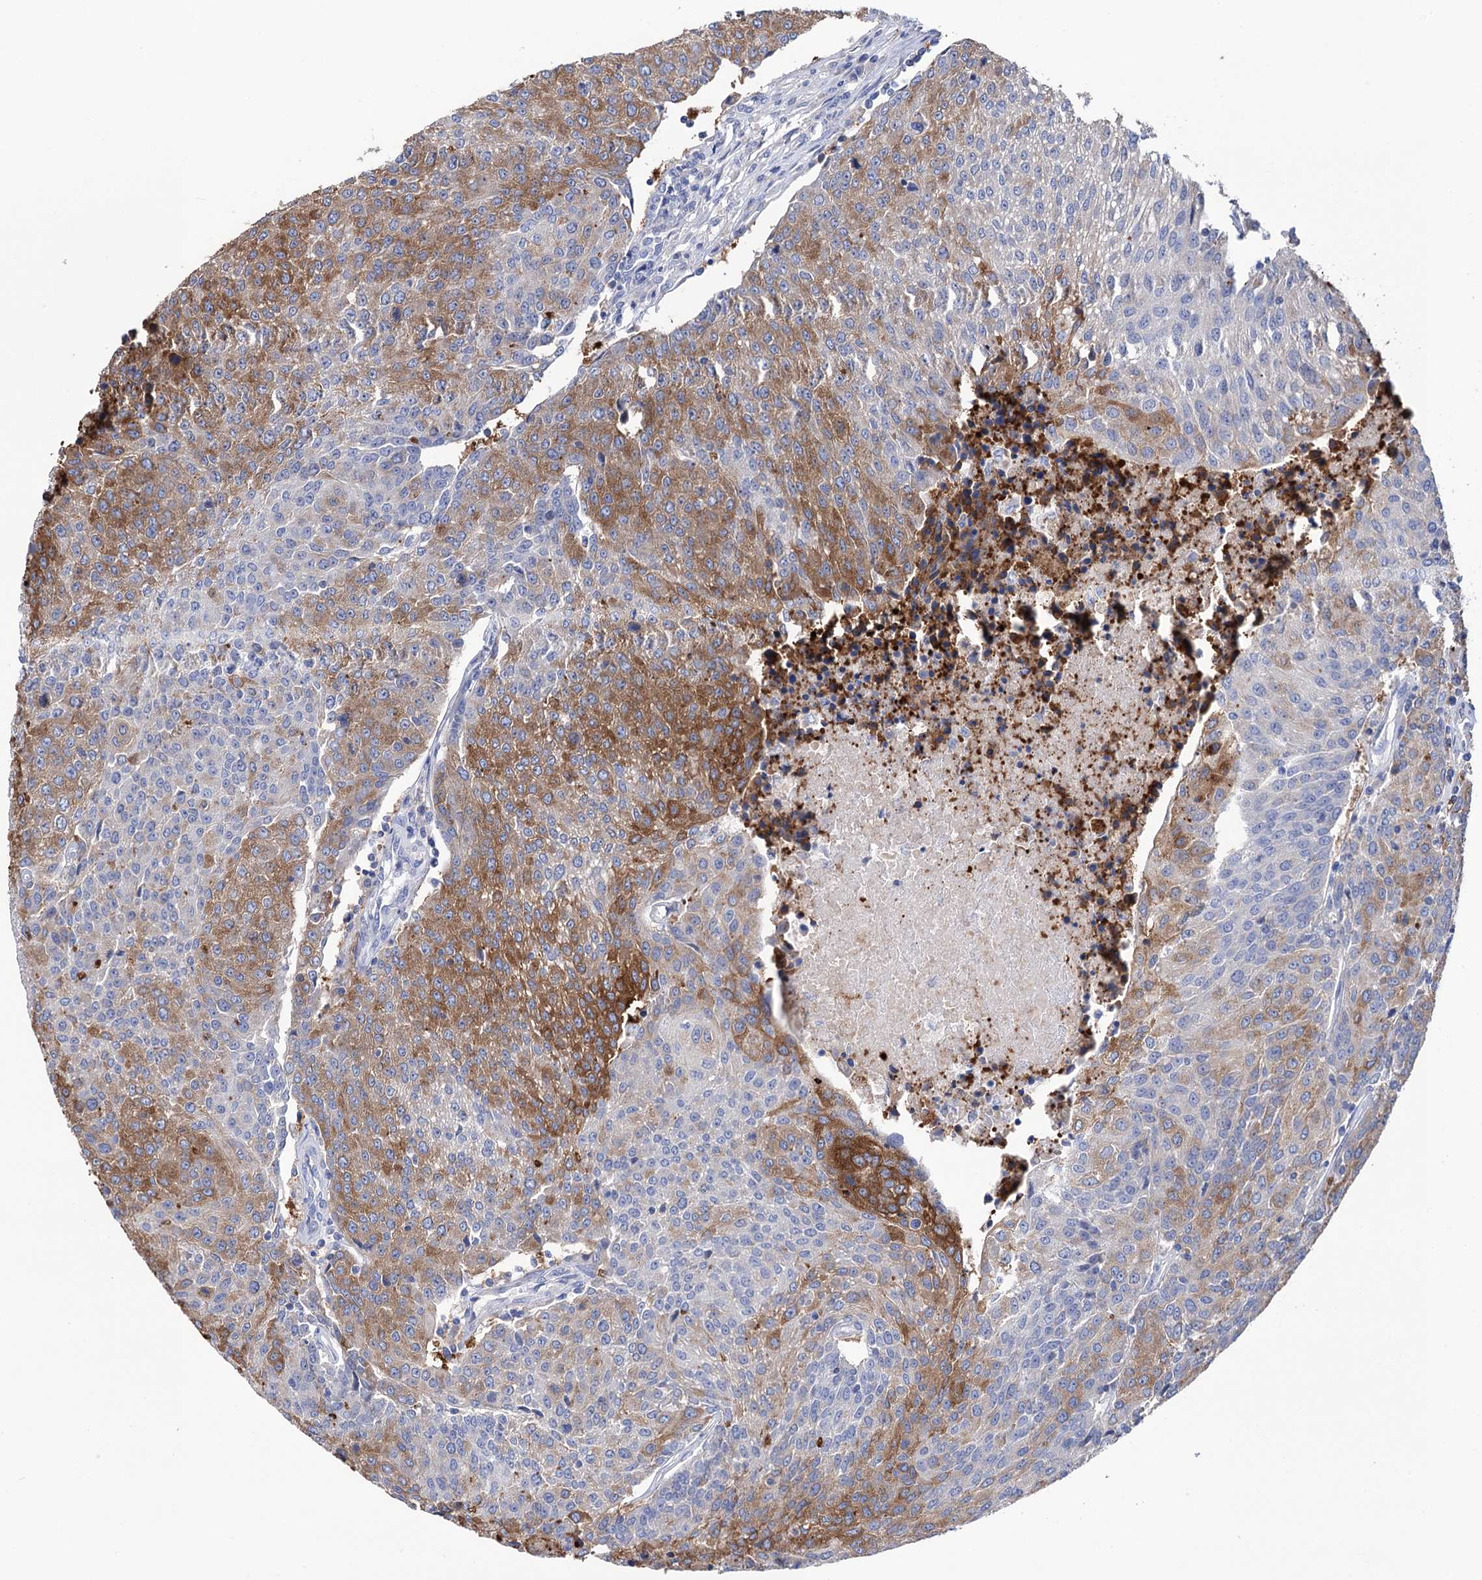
{"staining": {"intensity": "moderate", "quantity": "25%-75%", "location": "cytoplasmic/membranous"}, "tissue": "urothelial cancer", "cell_type": "Tumor cells", "image_type": "cancer", "snomed": [{"axis": "morphology", "description": "Urothelial carcinoma, High grade"}, {"axis": "topography", "description": "Urinary bladder"}], "caption": "Urothelial cancer stained for a protein (brown) exhibits moderate cytoplasmic/membranous positive positivity in approximately 25%-75% of tumor cells.", "gene": "BBS4", "patient": {"sex": "female", "age": 85}}